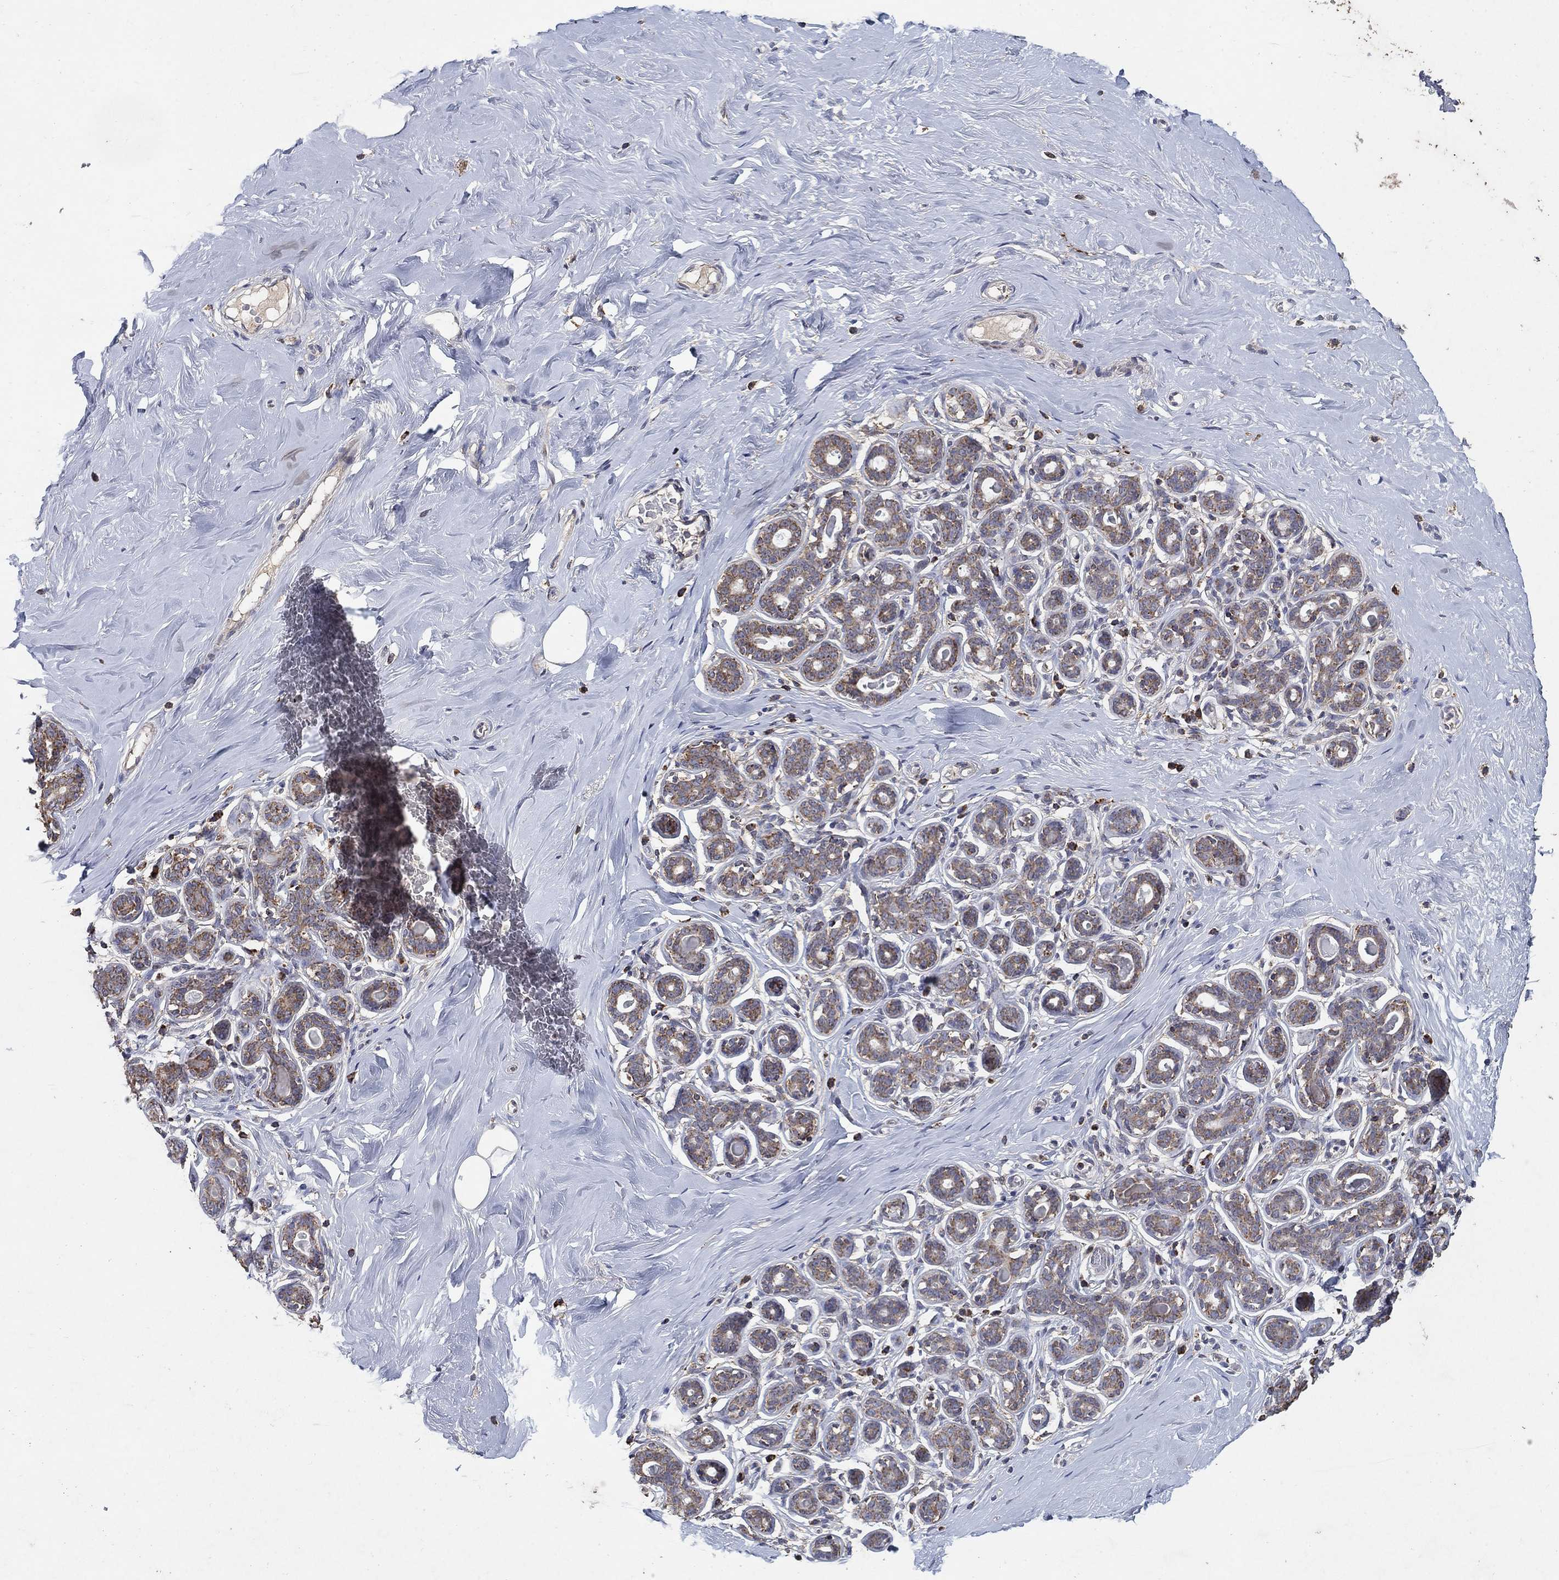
{"staining": {"intensity": "negative", "quantity": "none", "location": "none"}, "tissue": "breast", "cell_type": "Adipocytes", "image_type": "normal", "snomed": [{"axis": "morphology", "description": "Normal tissue, NOS"}, {"axis": "topography", "description": "Skin"}, {"axis": "topography", "description": "Breast"}], "caption": "Breast was stained to show a protein in brown. There is no significant positivity in adipocytes. (DAB (3,3'-diaminobenzidine) immunohistochemistry, high magnification).", "gene": "GPSM1", "patient": {"sex": "female", "age": 43}}